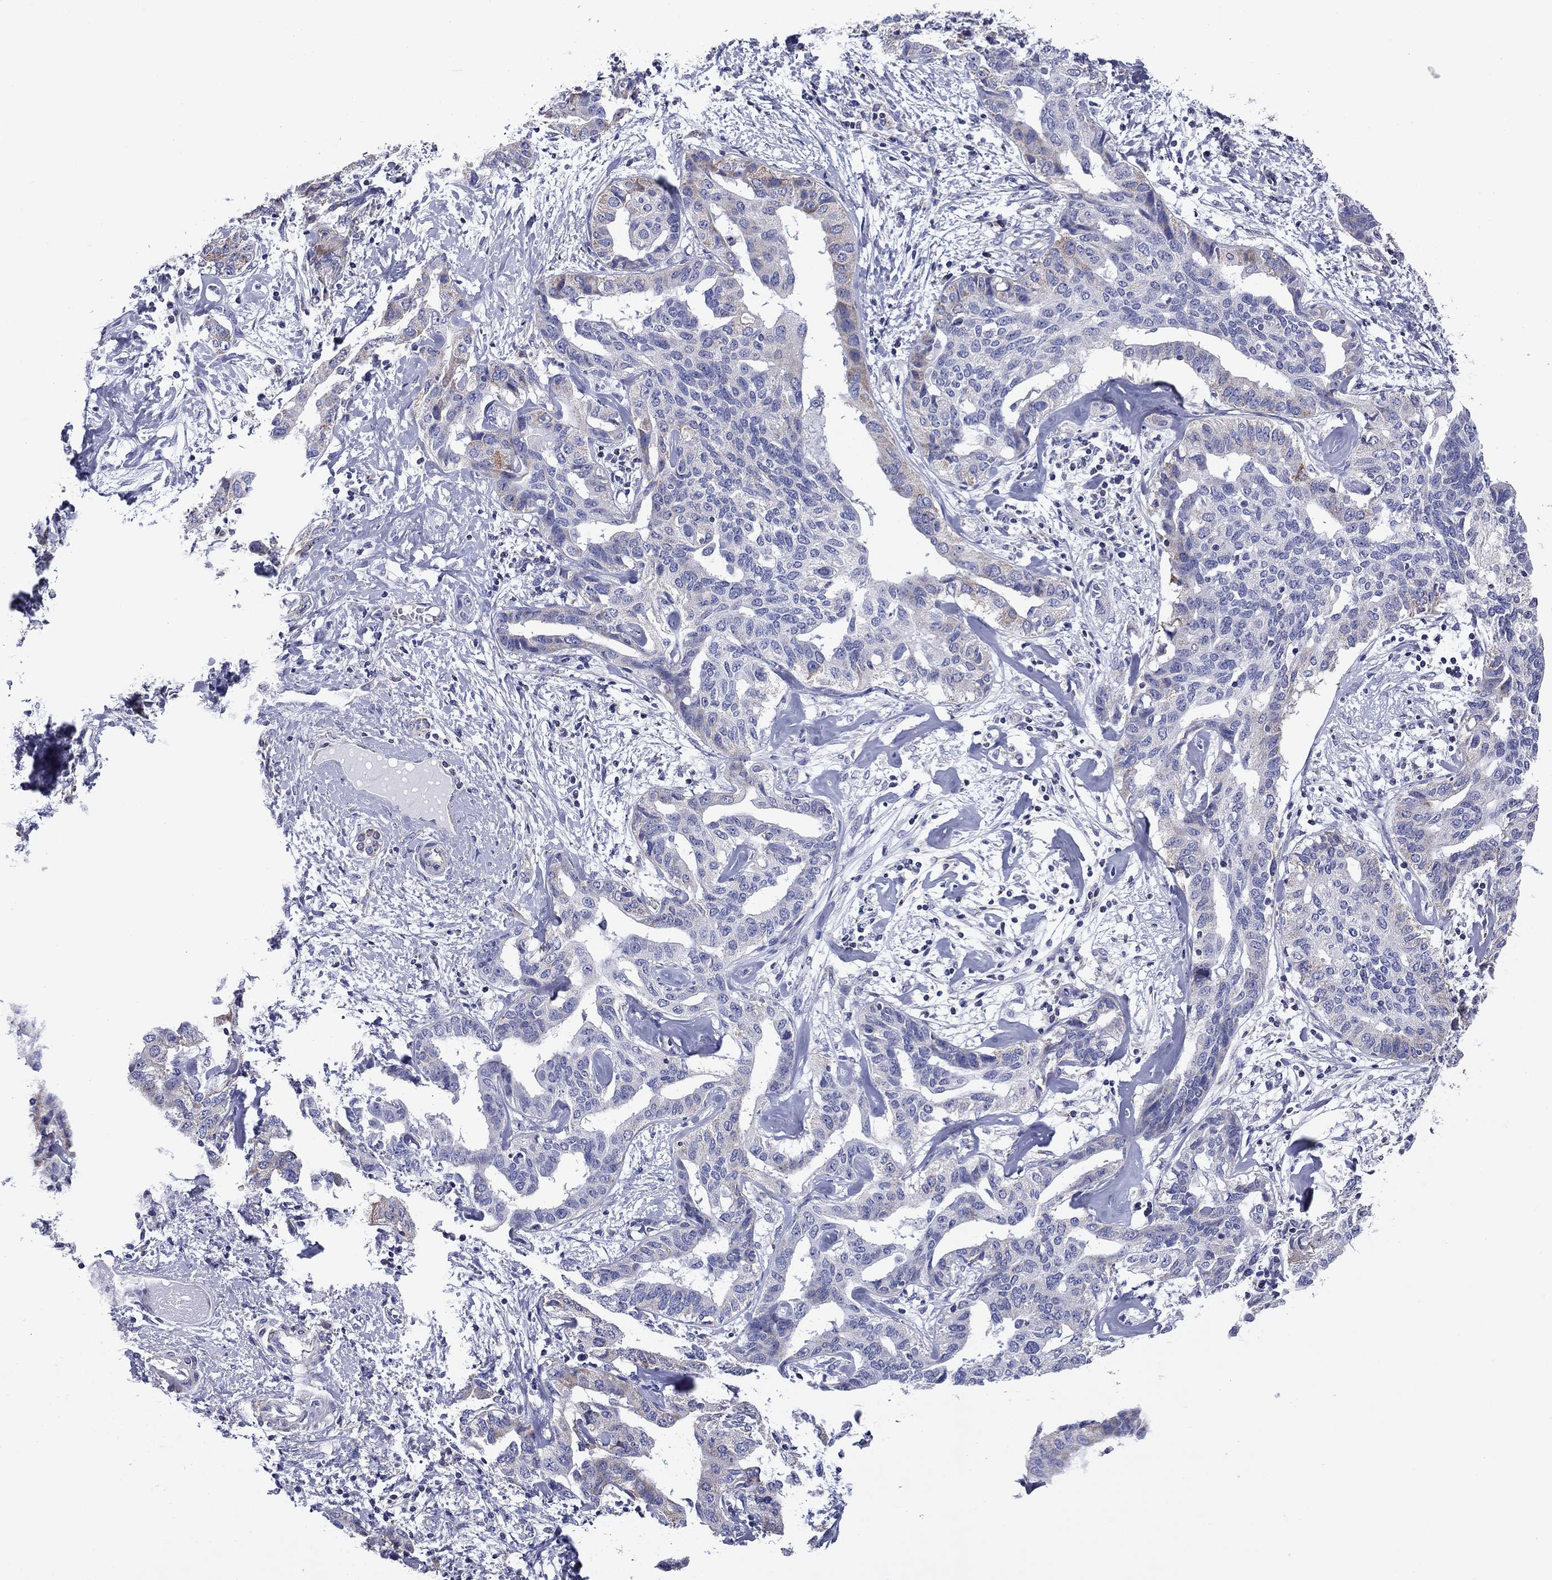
{"staining": {"intensity": "weak", "quantity": "25%-75%", "location": "cytoplasmic/membranous"}, "tissue": "liver cancer", "cell_type": "Tumor cells", "image_type": "cancer", "snomed": [{"axis": "morphology", "description": "Cholangiocarcinoma"}, {"axis": "topography", "description": "Liver"}], "caption": "Immunohistochemistry (IHC) image of neoplastic tissue: human cholangiocarcinoma (liver) stained using IHC exhibits low levels of weak protein expression localized specifically in the cytoplasmic/membranous of tumor cells, appearing as a cytoplasmic/membranous brown color.", "gene": "ACADSB", "patient": {"sex": "male", "age": 59}}